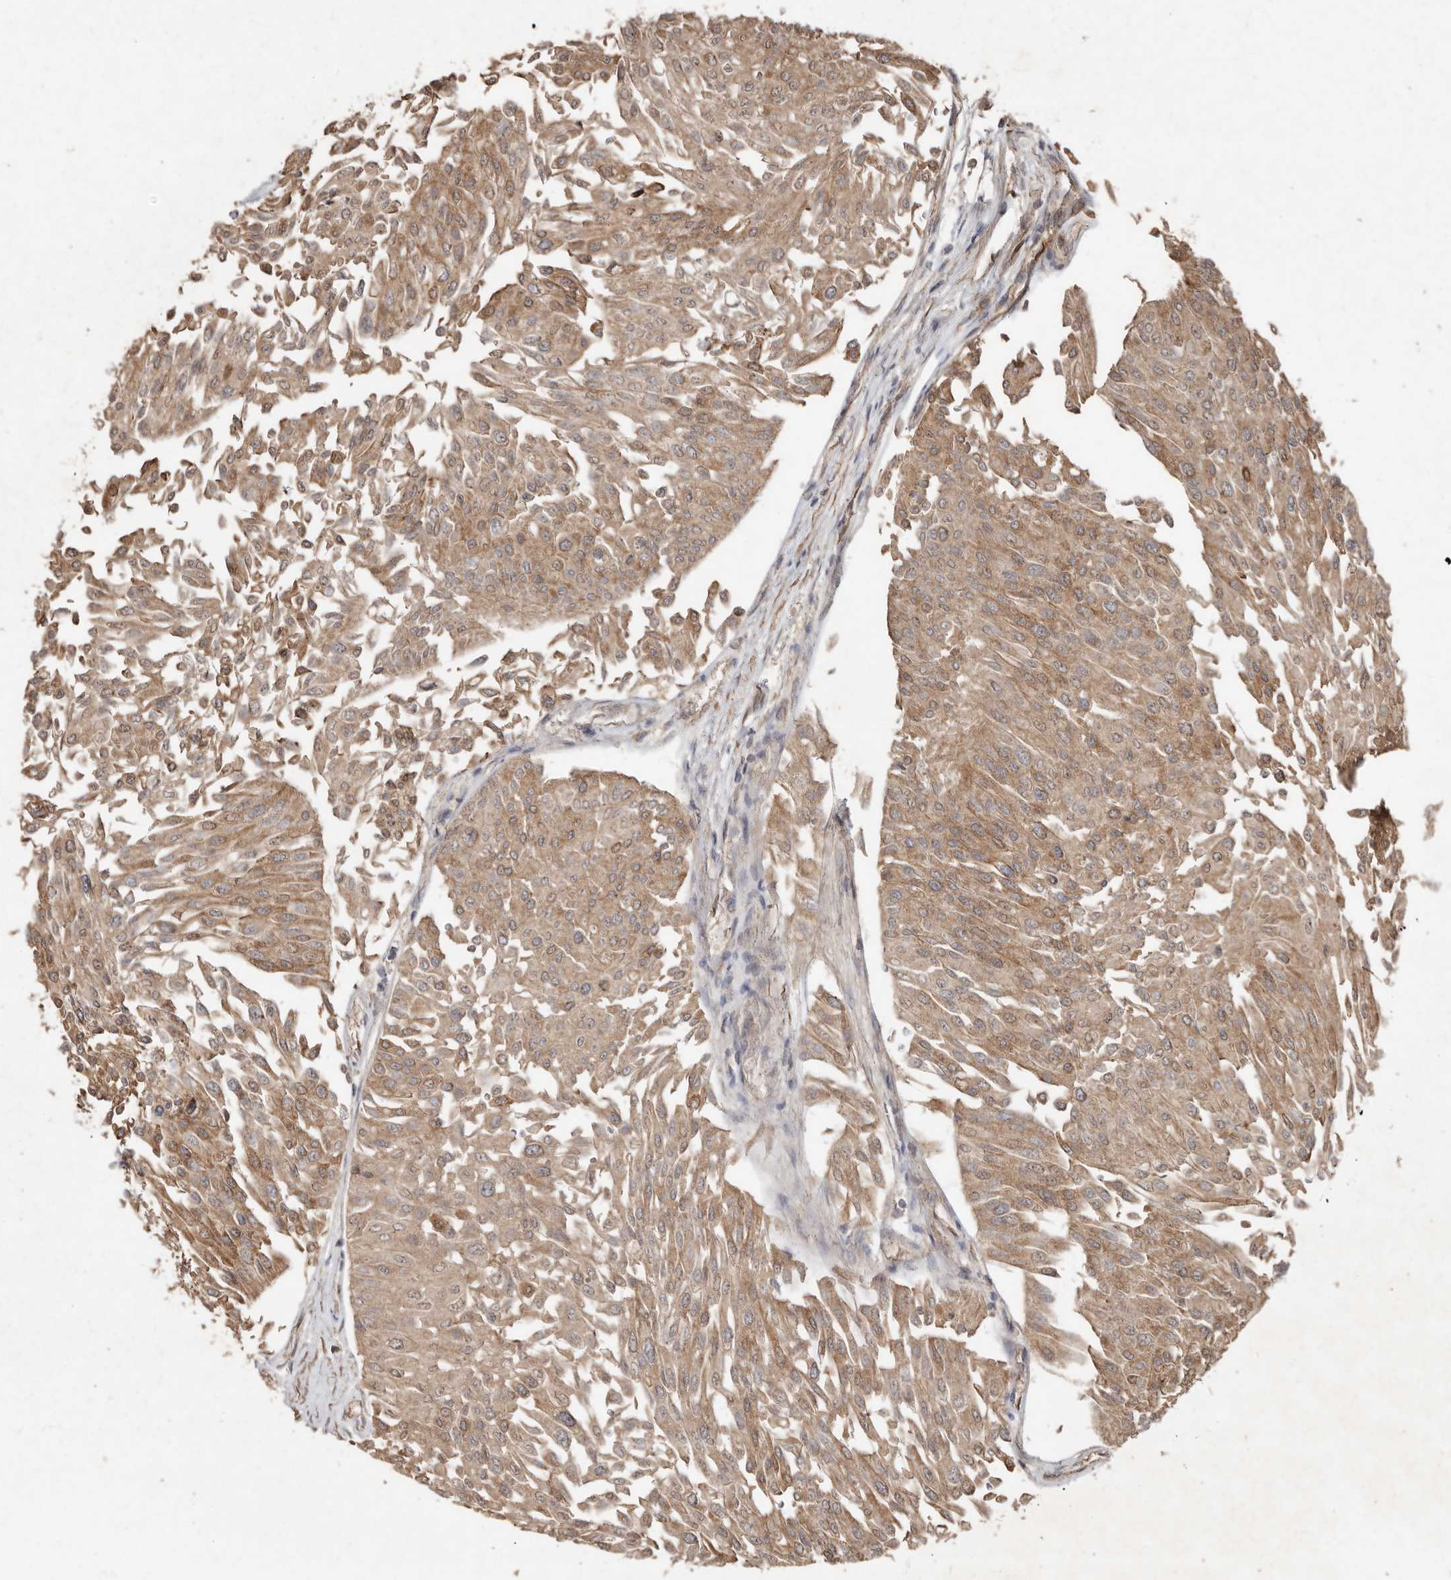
{"staining": {"intensity": "moderate", "quantity": ">75%", "location": "cytoplasmic/membranous"}, "tissue": "urothelial cancer", "cell_type": "Tumor cells", "image_type": "cancer", "snomed": [{"axis": "morphology", "description": "Urothelial carcinoma, Low grade"}, {"axis": "topography", "description": "Urinary bladder"}], "caption": "Immunohistochemical staining of human urothelial cancer demonstrates medium levels of moderate cytoplasmic/membranous expression in about >75% of tumor cells.", "gene": "KIF26B", "patient": {"sex": "male", "age": 67}}